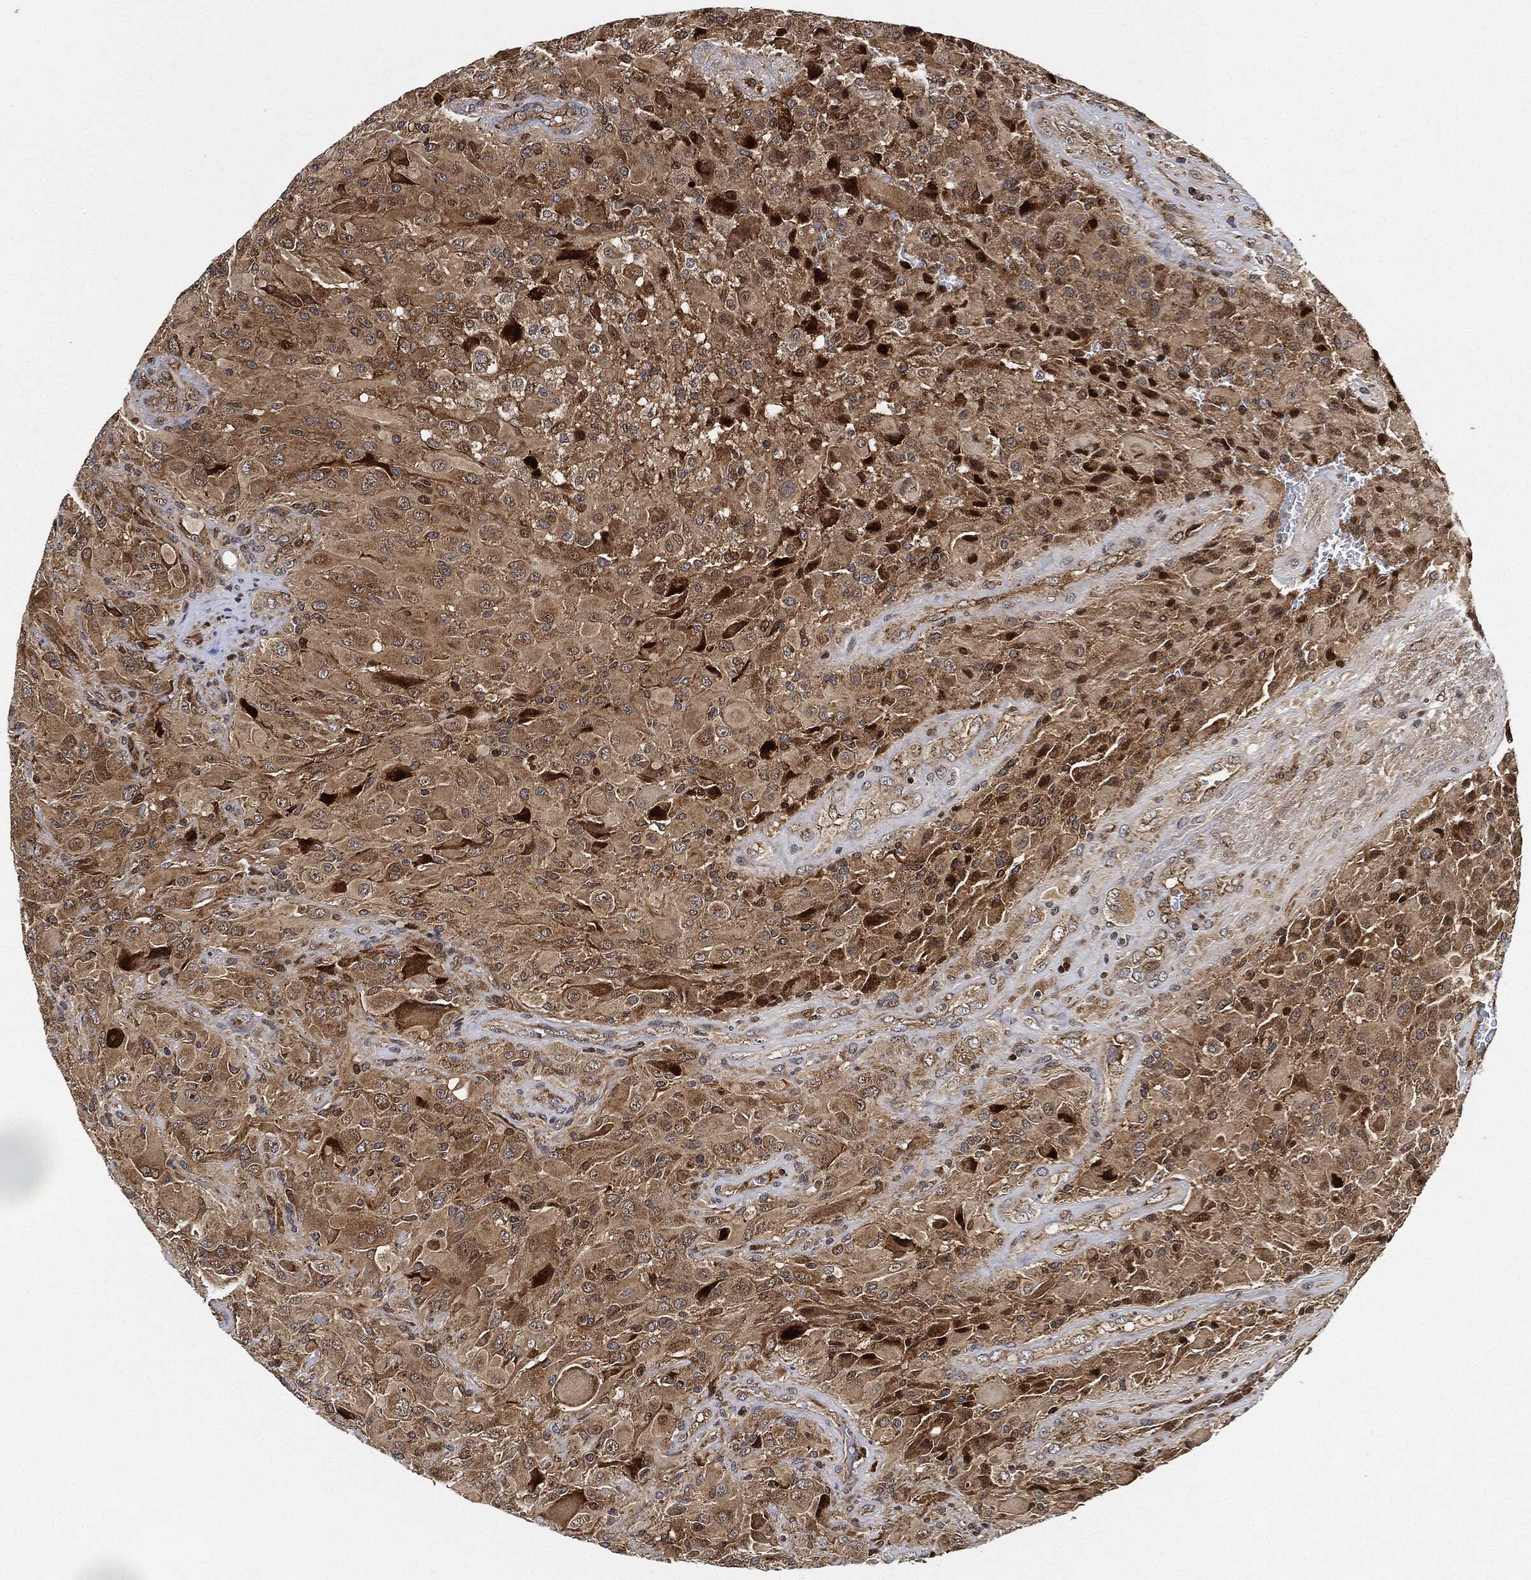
{"staining": {"intensity": "moderate", "quantity": ">75%", "location": "cytoplasmic/membranous"}, "tissue": "glioma", "cell_type": "Tumor cells", "image_type": "cancer", "snomed": [{"axis": "morphology", "description": "Glioma, malignant, High grade"}, {"axis": "topography", "description": "Cerebral cortex"}], "caption": "IHC histopathology image of neoplastic tissue: human glioma stained using immunohistochemistry (IHC) displays medium levels of moderate protein expression localized specifically in the cytoplasmic/membranous of tumor cells, appearing as a cytoplasmic/membranous brown color.", "gene": "RNASEL", "patient": {"sex": "male", "age": 35}}